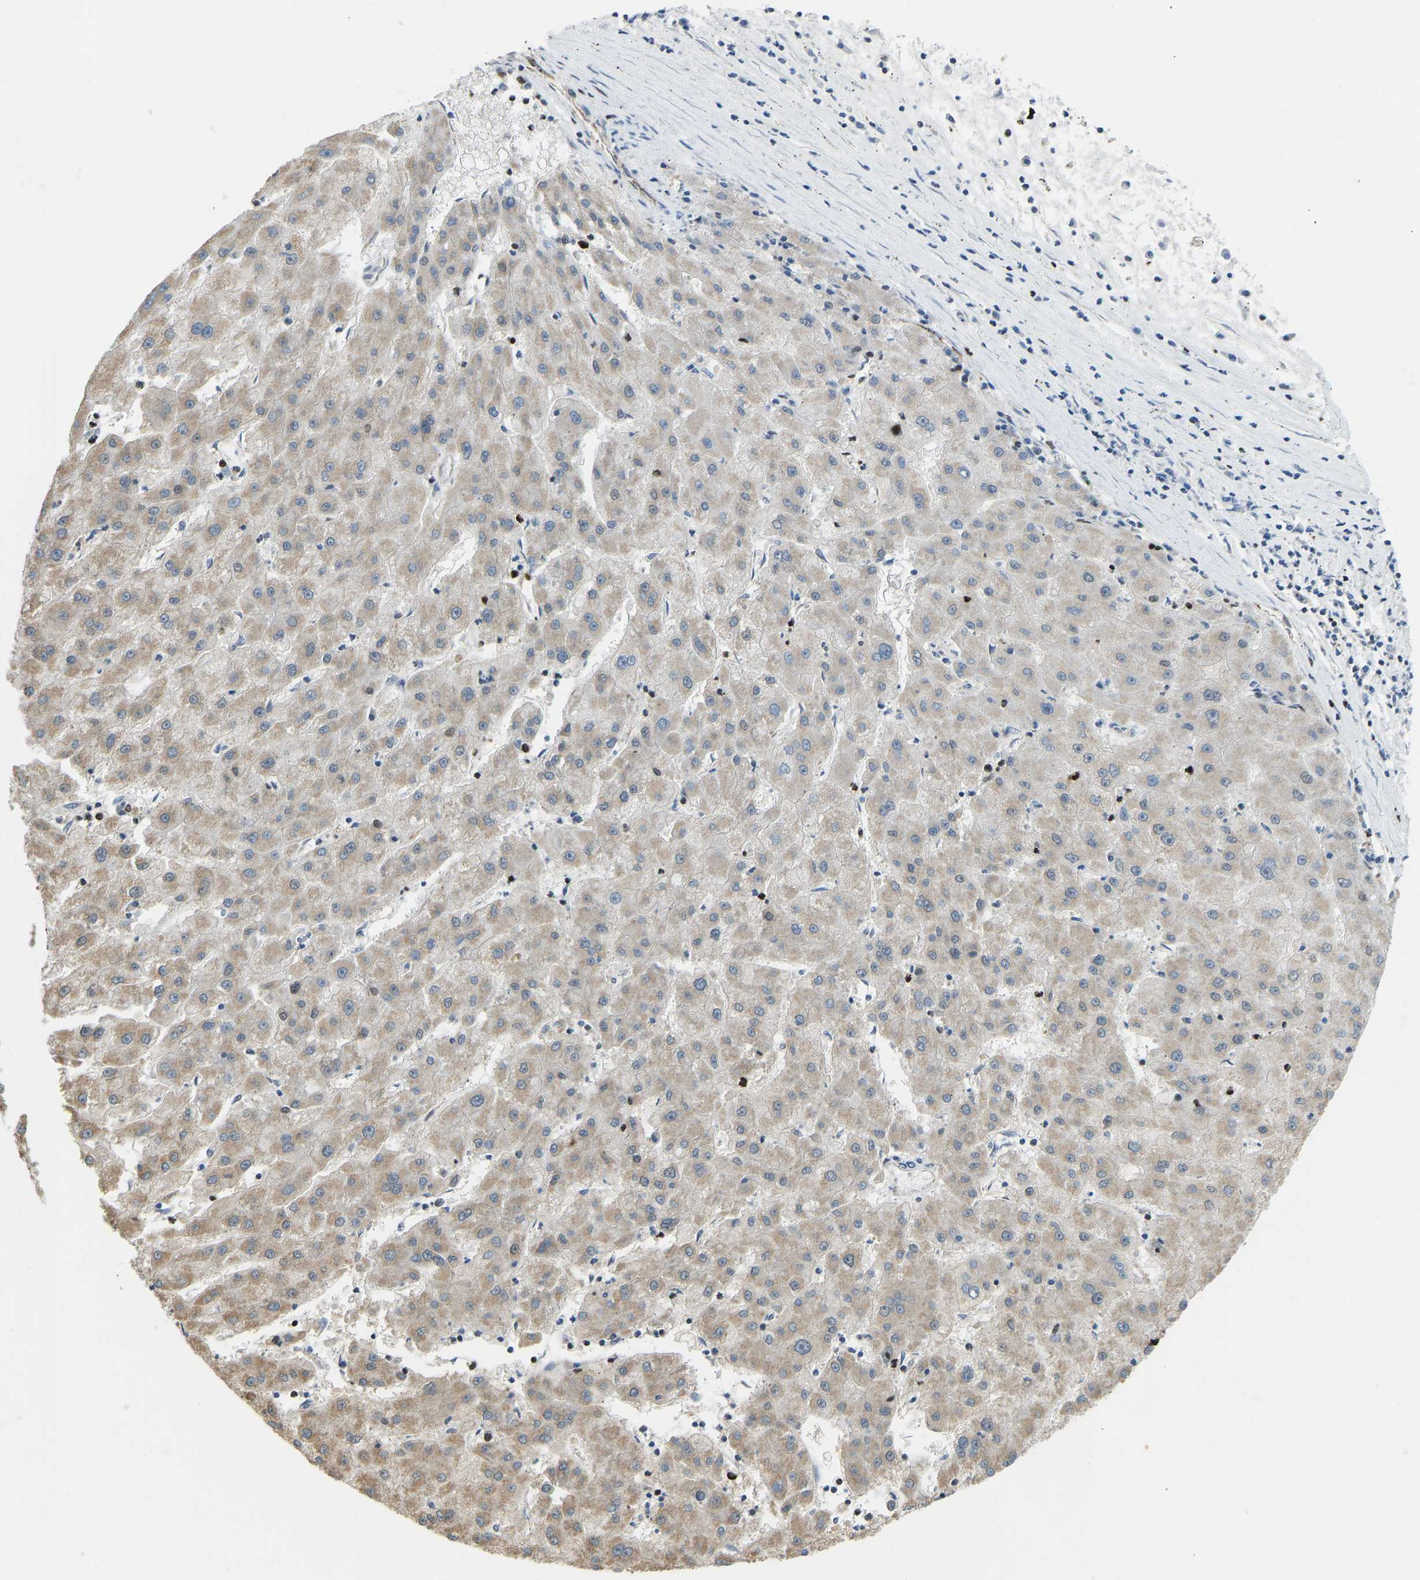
{"staining": {"intensity": "weak", "quantity": "25%-75%", "location": "cytoplasmic/membranous"}, "tissue": "liver cancer", "cell_type": "Tumor cells", "image_type": "cancer", "snomed": [{"axis": "morphology", "description": "Carcinoma, Hepatocellular, NOS"}, {"axis": "topography", "description": "Liver"}], "caption": "Tumor cells exhibit low levels of weak cytoplasmic/membranous staining in about 25%-75% of cells in liver hepatocellular carcinoma.", "gene": "ZSCAN20", "patient": {"sex": "male", "age": 72}}